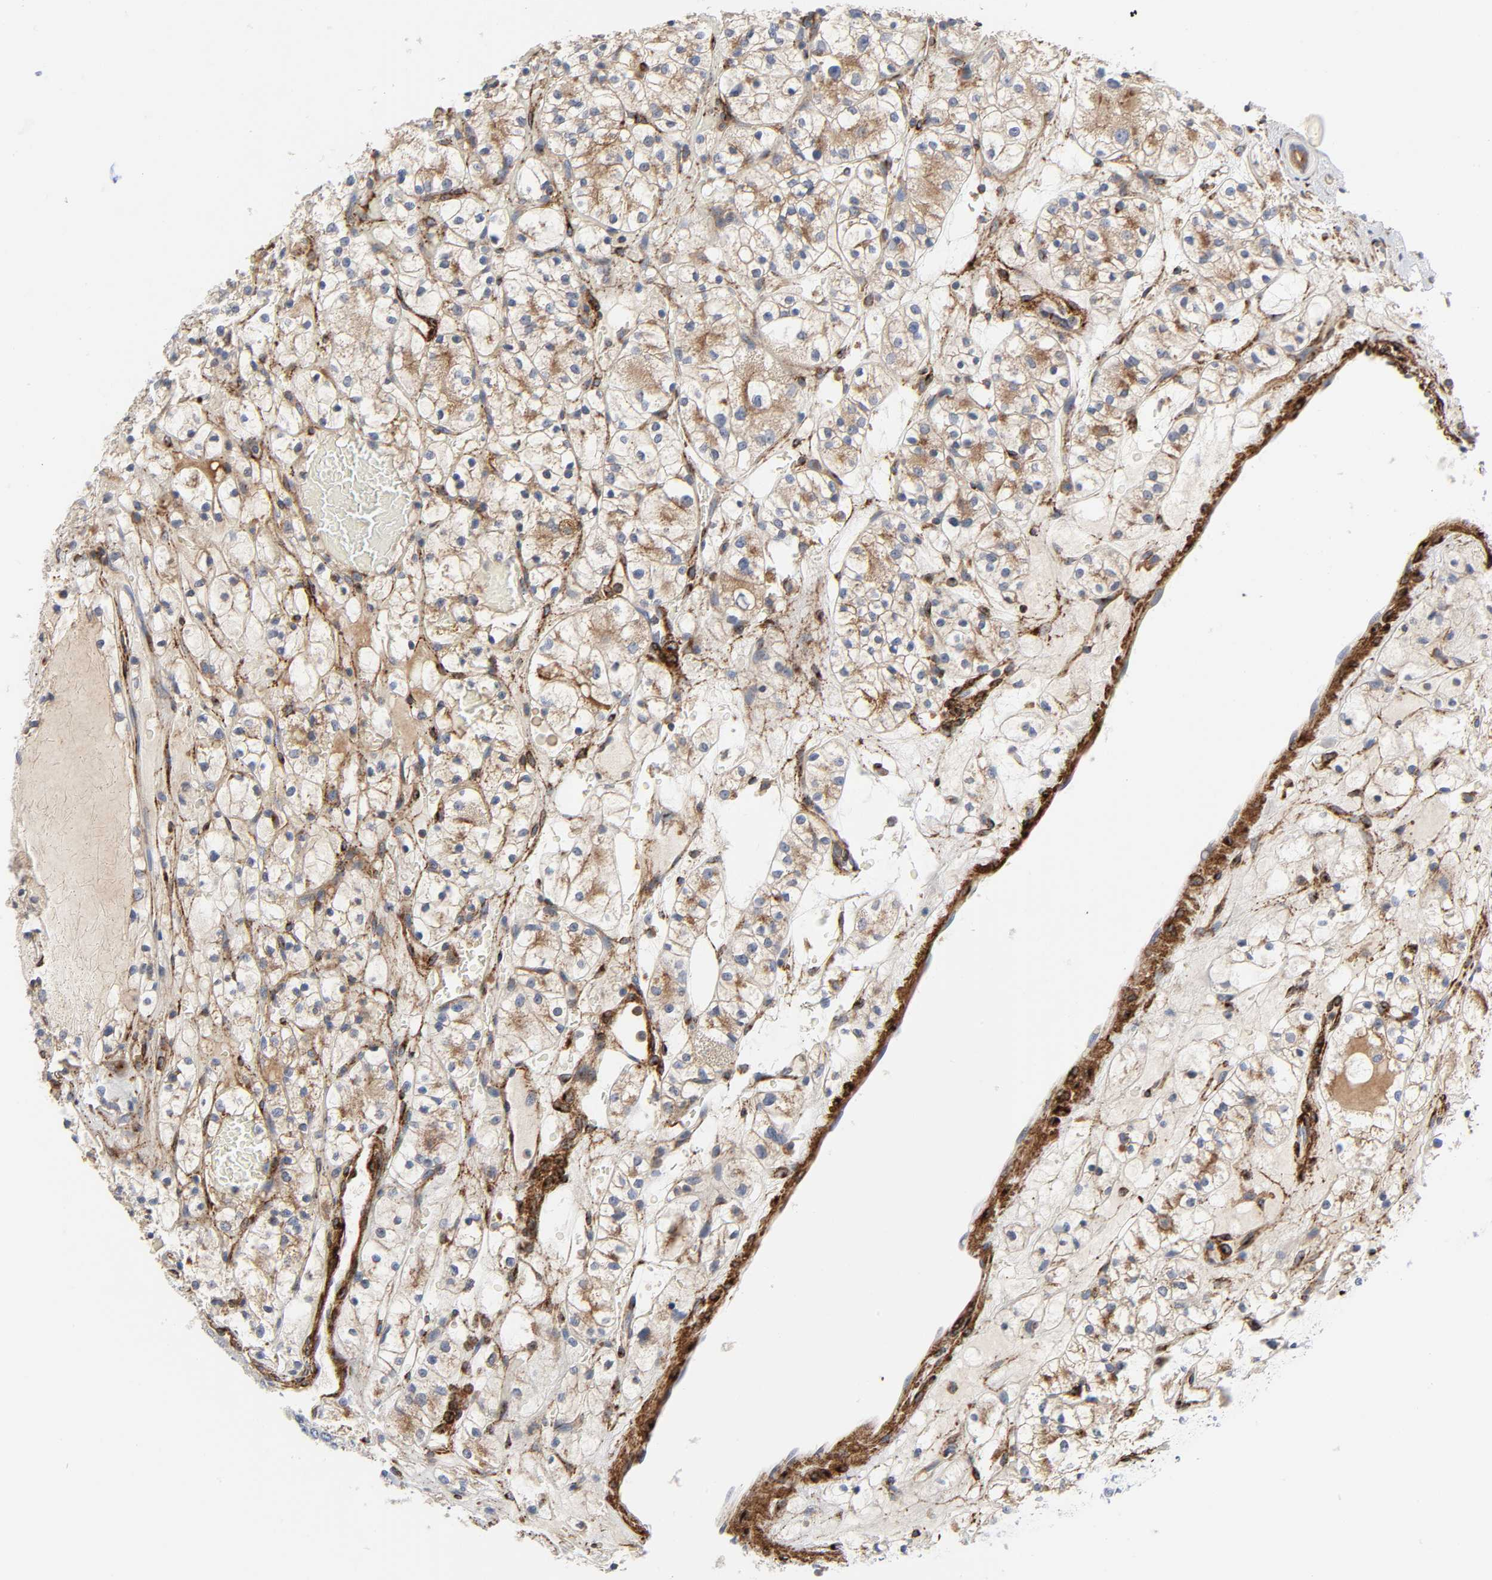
{"staining": {"intensity": "moderate", "quantity": ">75%", "location": "cytoplasmic/membranous"}, "tissue": "renal cancer", "cell_type": "Tumor cells", "image_type": "cancer", "snomed": [{"axis": "morphology", "description": "Adenocarcinoma, NOS"}, {"axis": "topography", "description": "Kidney"}], "caption": "The histopathology image exhibits a brown stain indicating the presence of a protein in the cytoplasmic/membranous of tumor cells in renal cancer (adenocarcinoma). (Stains: DAB in brown, nuclei in blue, Microscopy: brightfield microscopy at high magnification).", "gene": "ARHGAP1", "patient": {"sex": "female", "age": 60}}